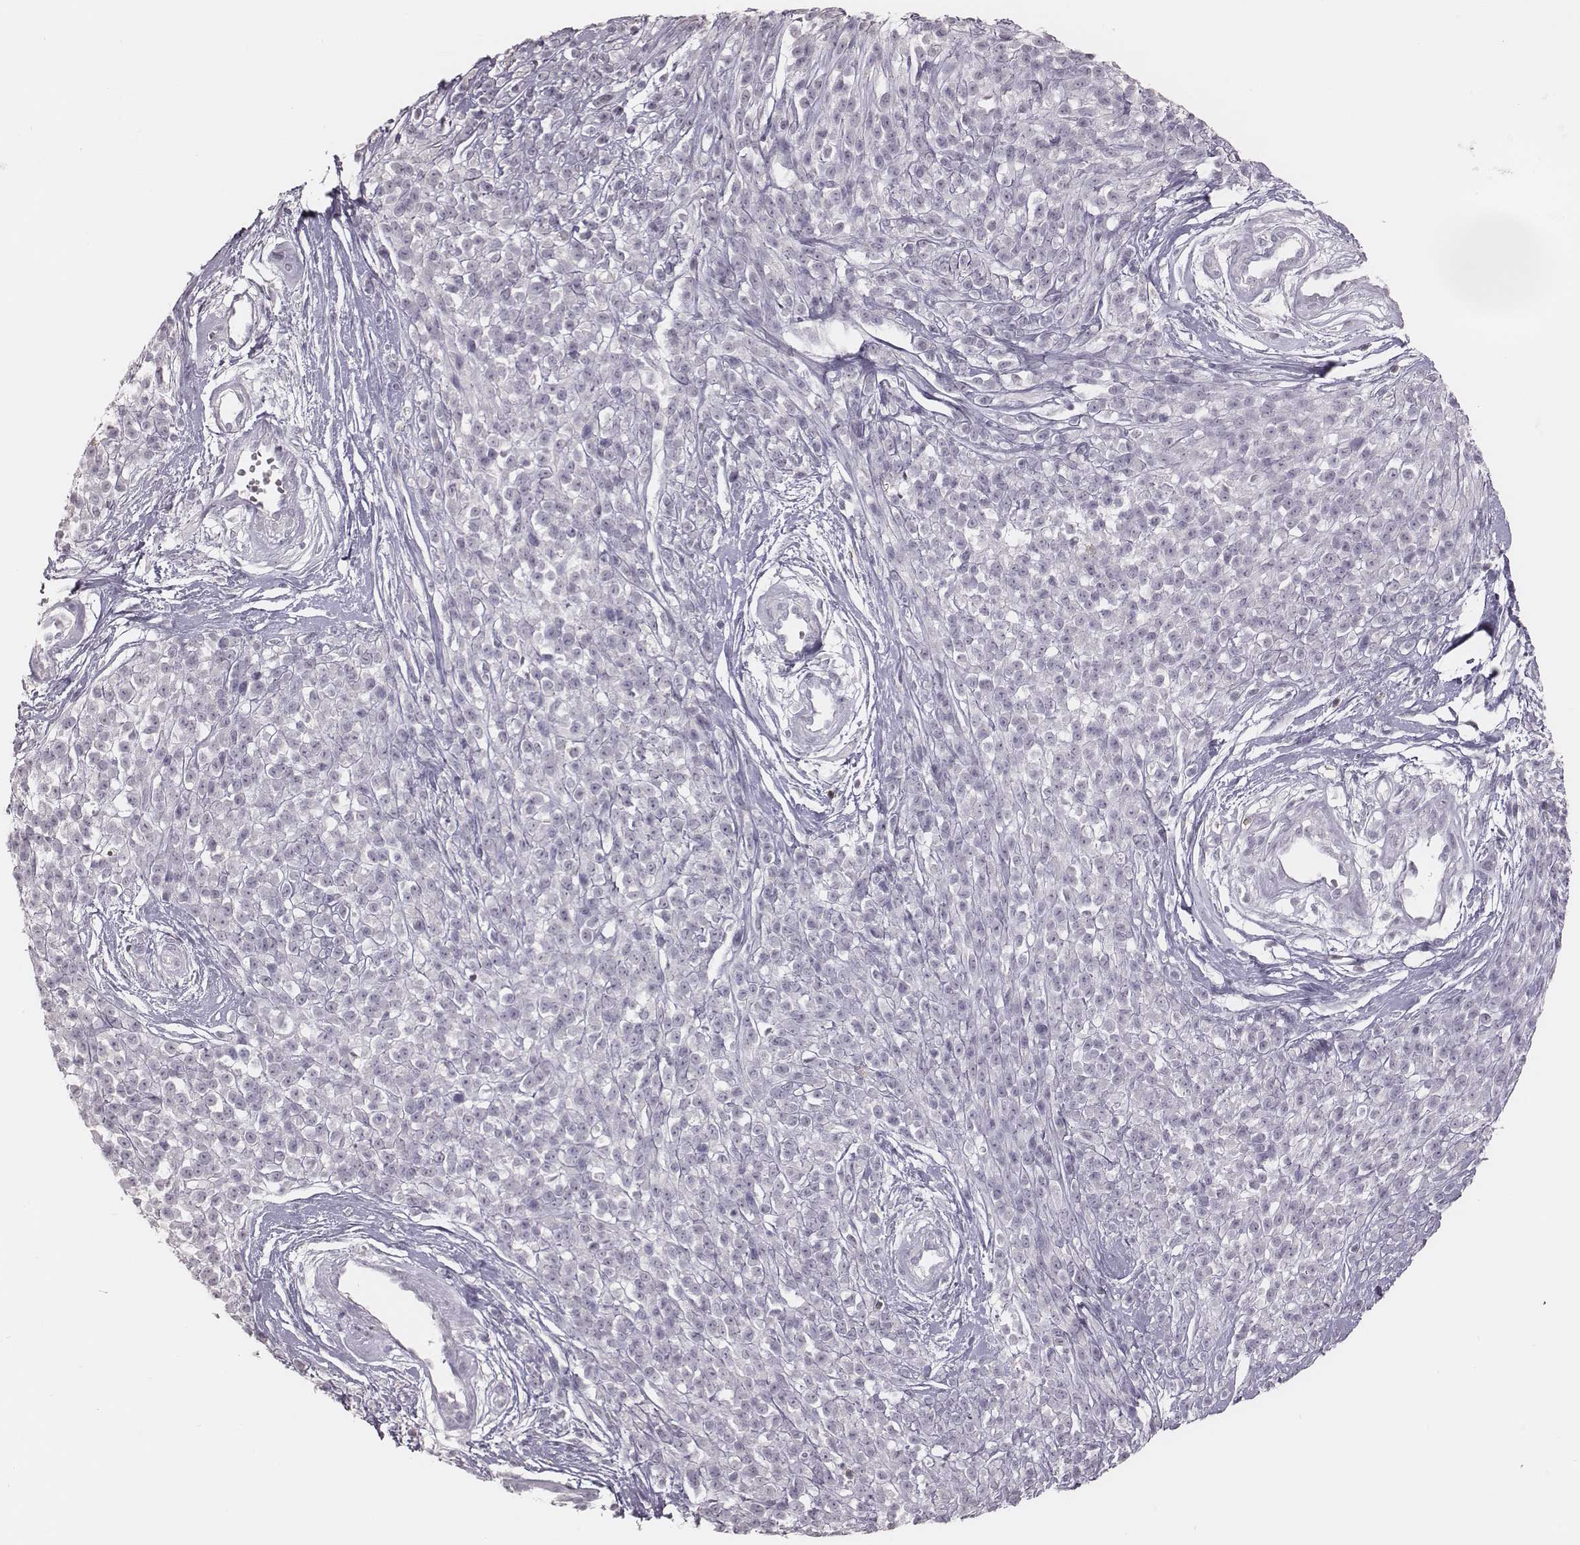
{"staining": {"intensity": "negative", "quantity": "none", "location": "none"}, "tissue": "melanoma", "cell_type": "Tumor cells", "image_type": "cancer", "snomed": [{"axis": "morphology", "description": "Malignant melanoma, NOS"}, {"axis": "topography", "description": "Skin"}, {"axis": "topography", "description": "Skin of trunk"}], "caption": "Immunohistochemical staining of malignant melanoma shows no significant positivity in tumor cells.", "gene": "PDCD1", "patient": {"sex": "male", "age": 74}}